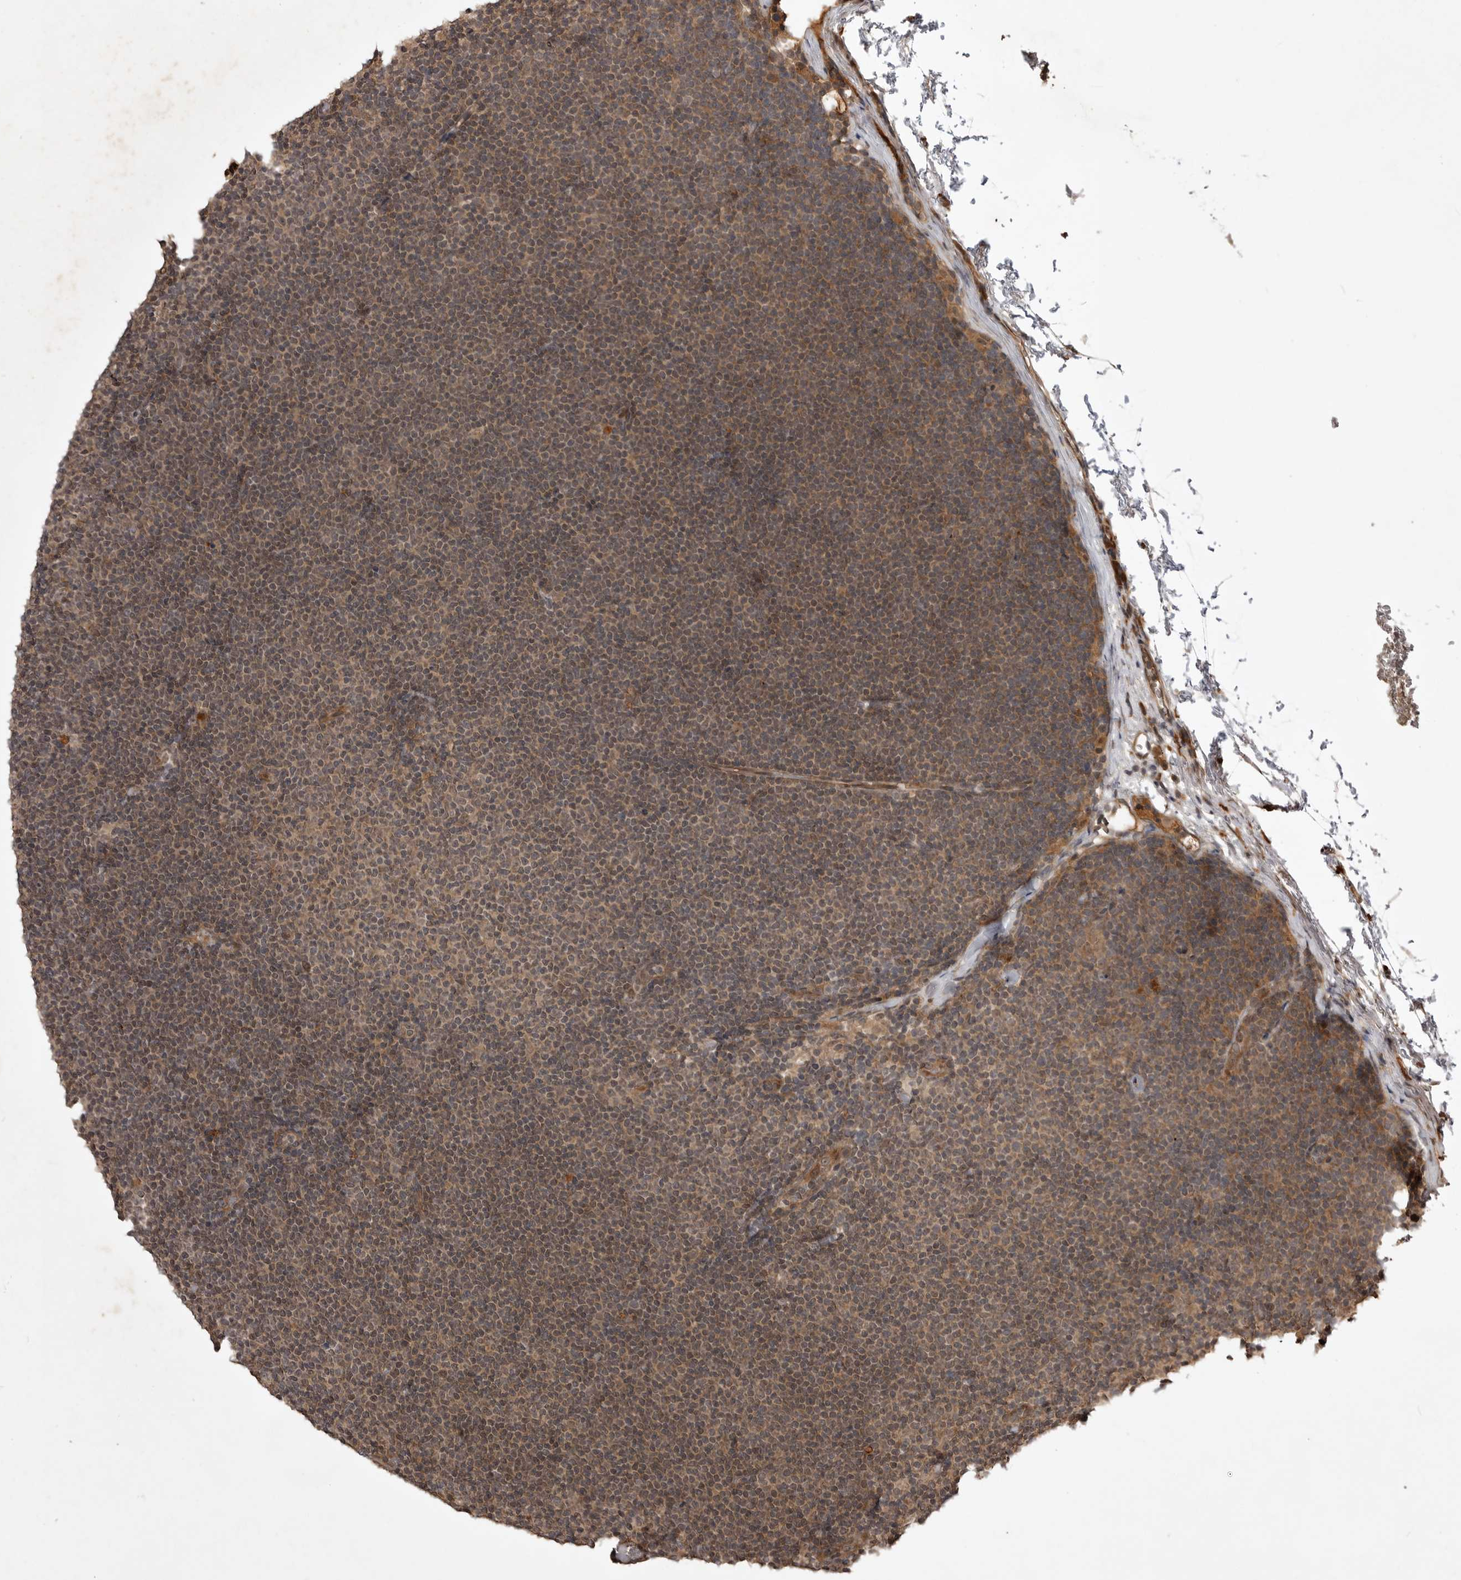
{"staining": {"intensity": "weak", "quantity": ">75%", "location": "cytoplasmic/membranous,nuclear"}, "tissue": "lymphoma", "cell_type": "Tumor cells", "image_type": "cancer", "snomed": [{"axis": "morphology", "description": "Malignant lymphoma, non-Hodgkin's type, Low grade"}, {"axis": "topography", "description": "Lymph node"}], "caption": "Lymphoma stained for a protein displays weak cytoplasmic/membranous and nuclear positivity in tumor cells. (DAB (3,3'-diaminobenzidine) IHC, brown staining for protein, blue staining for nuclei).", "gene": "AKAP7", "patient": {"sex": "female", "age": 53}}